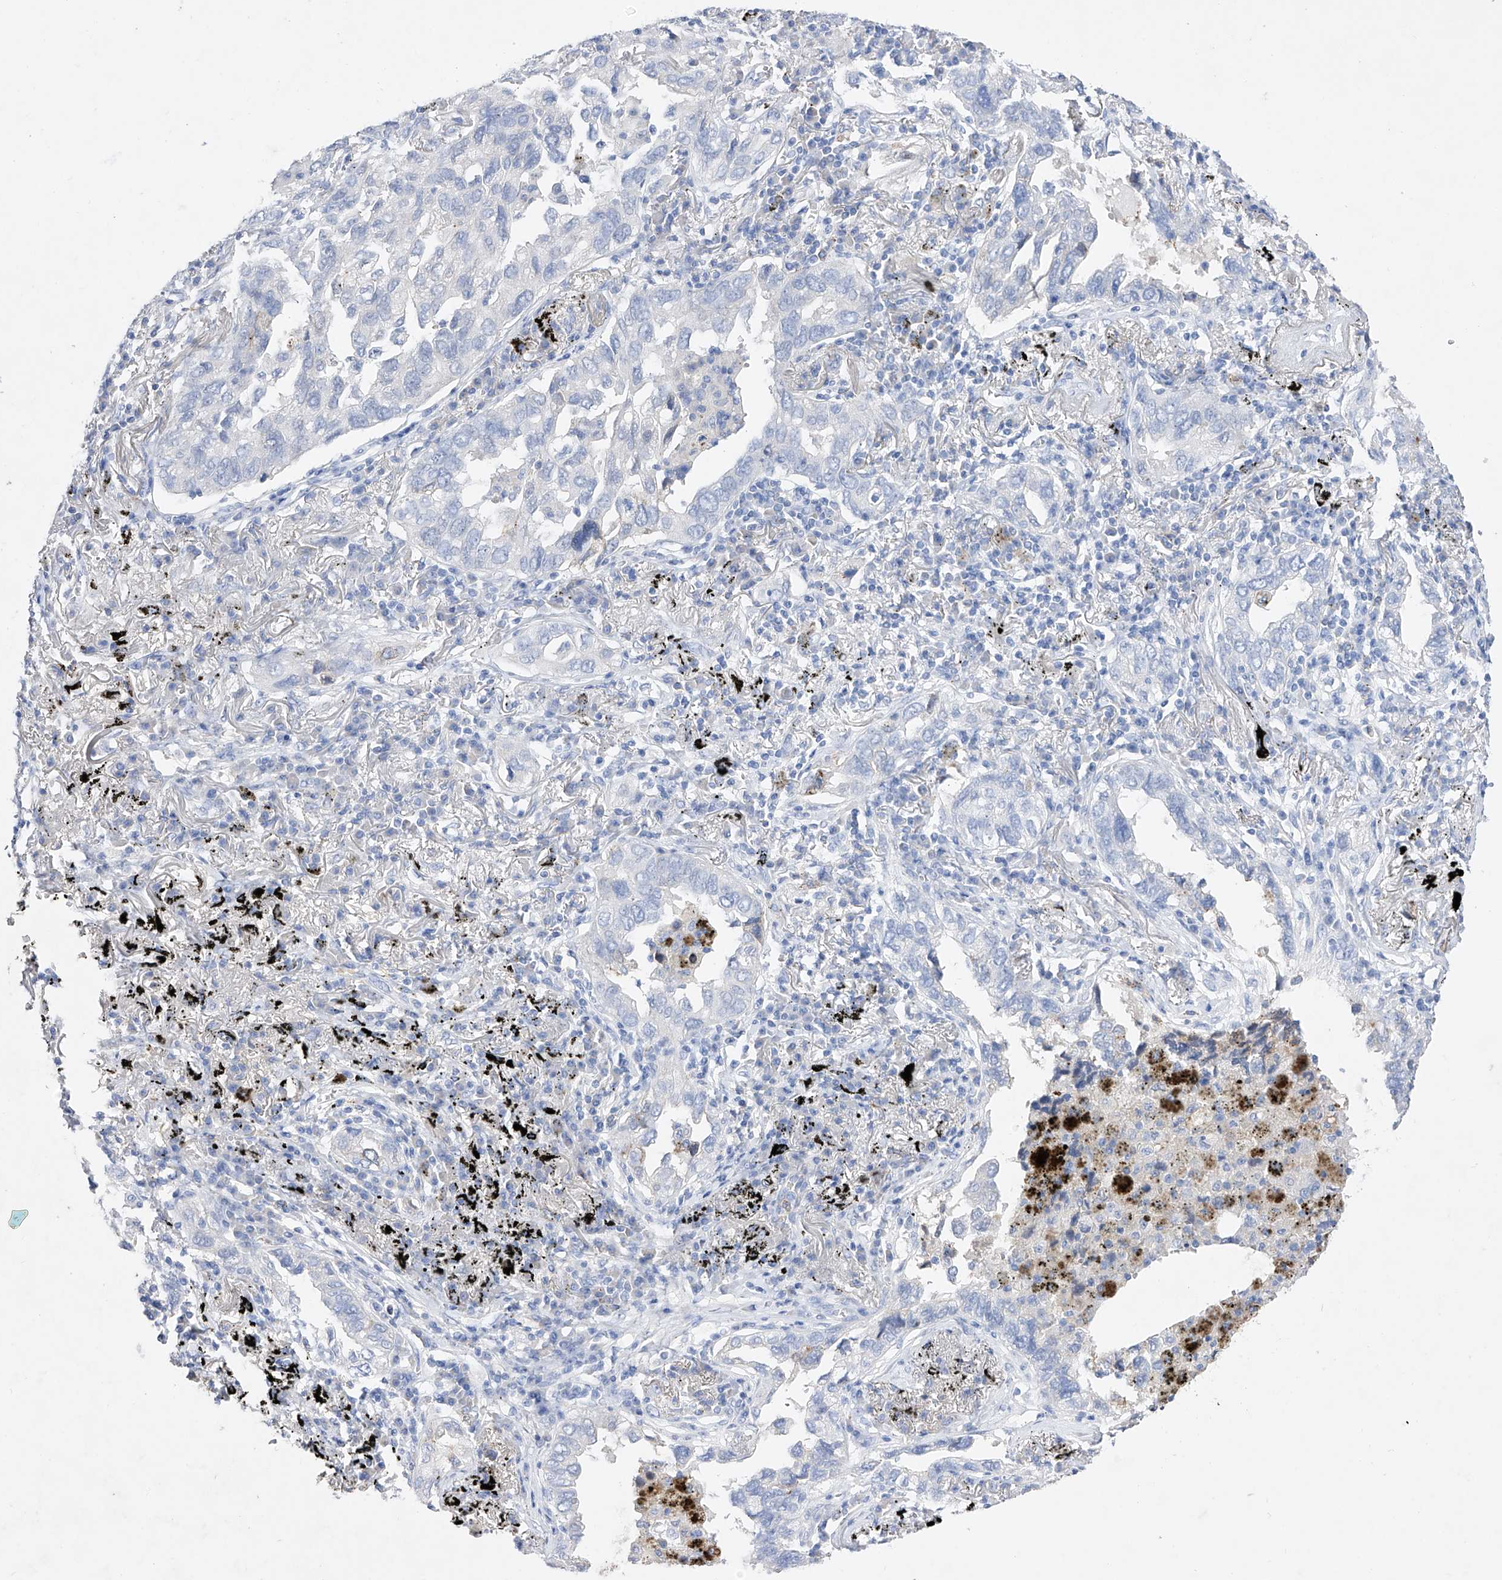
{"staining": {"intensity": "negative", "quantity": "none", "location": "none"}, "tissue": "lung cancer", "cell_type": "Tumor cells", "image_type": "cancer", "snomed": [{"axis": "morphology", "description": "Adenocarcinoma, NOS"}, {"axis": "topography", "description": "Lung"}], "caption": "Adenocarcinoma (lung) was stained to show a protein in brown. There is no significant expression in tumor cells. Nuclei are stained in blue.", "gene": "TM7SF2", "patient": {"sex": "male", "age": 65}}